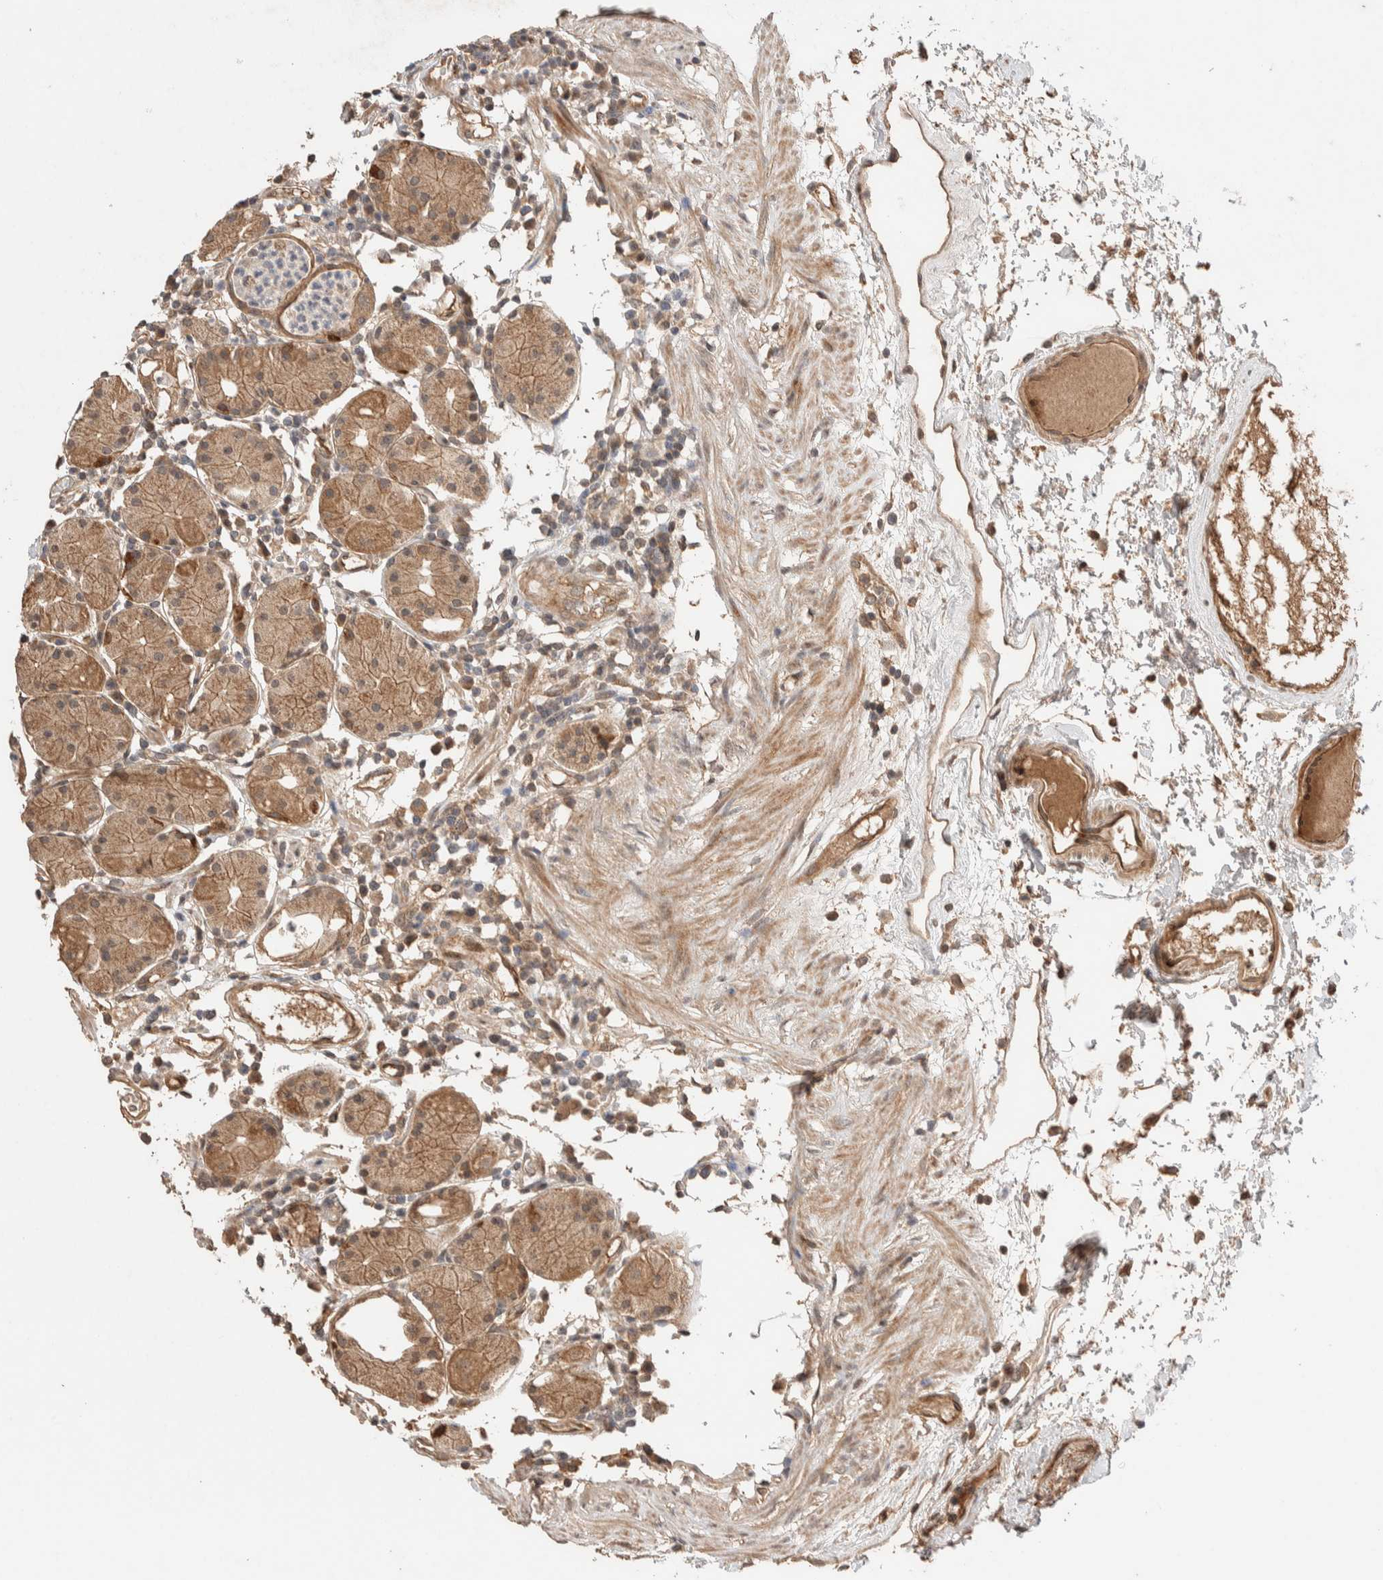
{"staining": {"intensity": "moderate", "quantity": ">75%", "location": "cytoplasmic/membranous"}, "tissue": "stomach", "cell_type": "Glandular cells", "image_type": "normal", "snomed": [{"axis": "morphology", "description": "Normal tissue, NOS"}, {"axis": "topography", "description": "Stomach"}, {"axis": "topography", "description": "Stomach, lower"}], "caption": "The immunohistochemical stain highlights moderate cytoplasmic/membranous expression in glandular cells of unremarkable stomach. Using DAB (3,3'-diaminobenzidine) (brown) and hematoxylin (blue) stains, captured at high magnification using brightfield microscopy.", "gene": "PRDM15", "patient": {"sex": "female", "age": 75}}